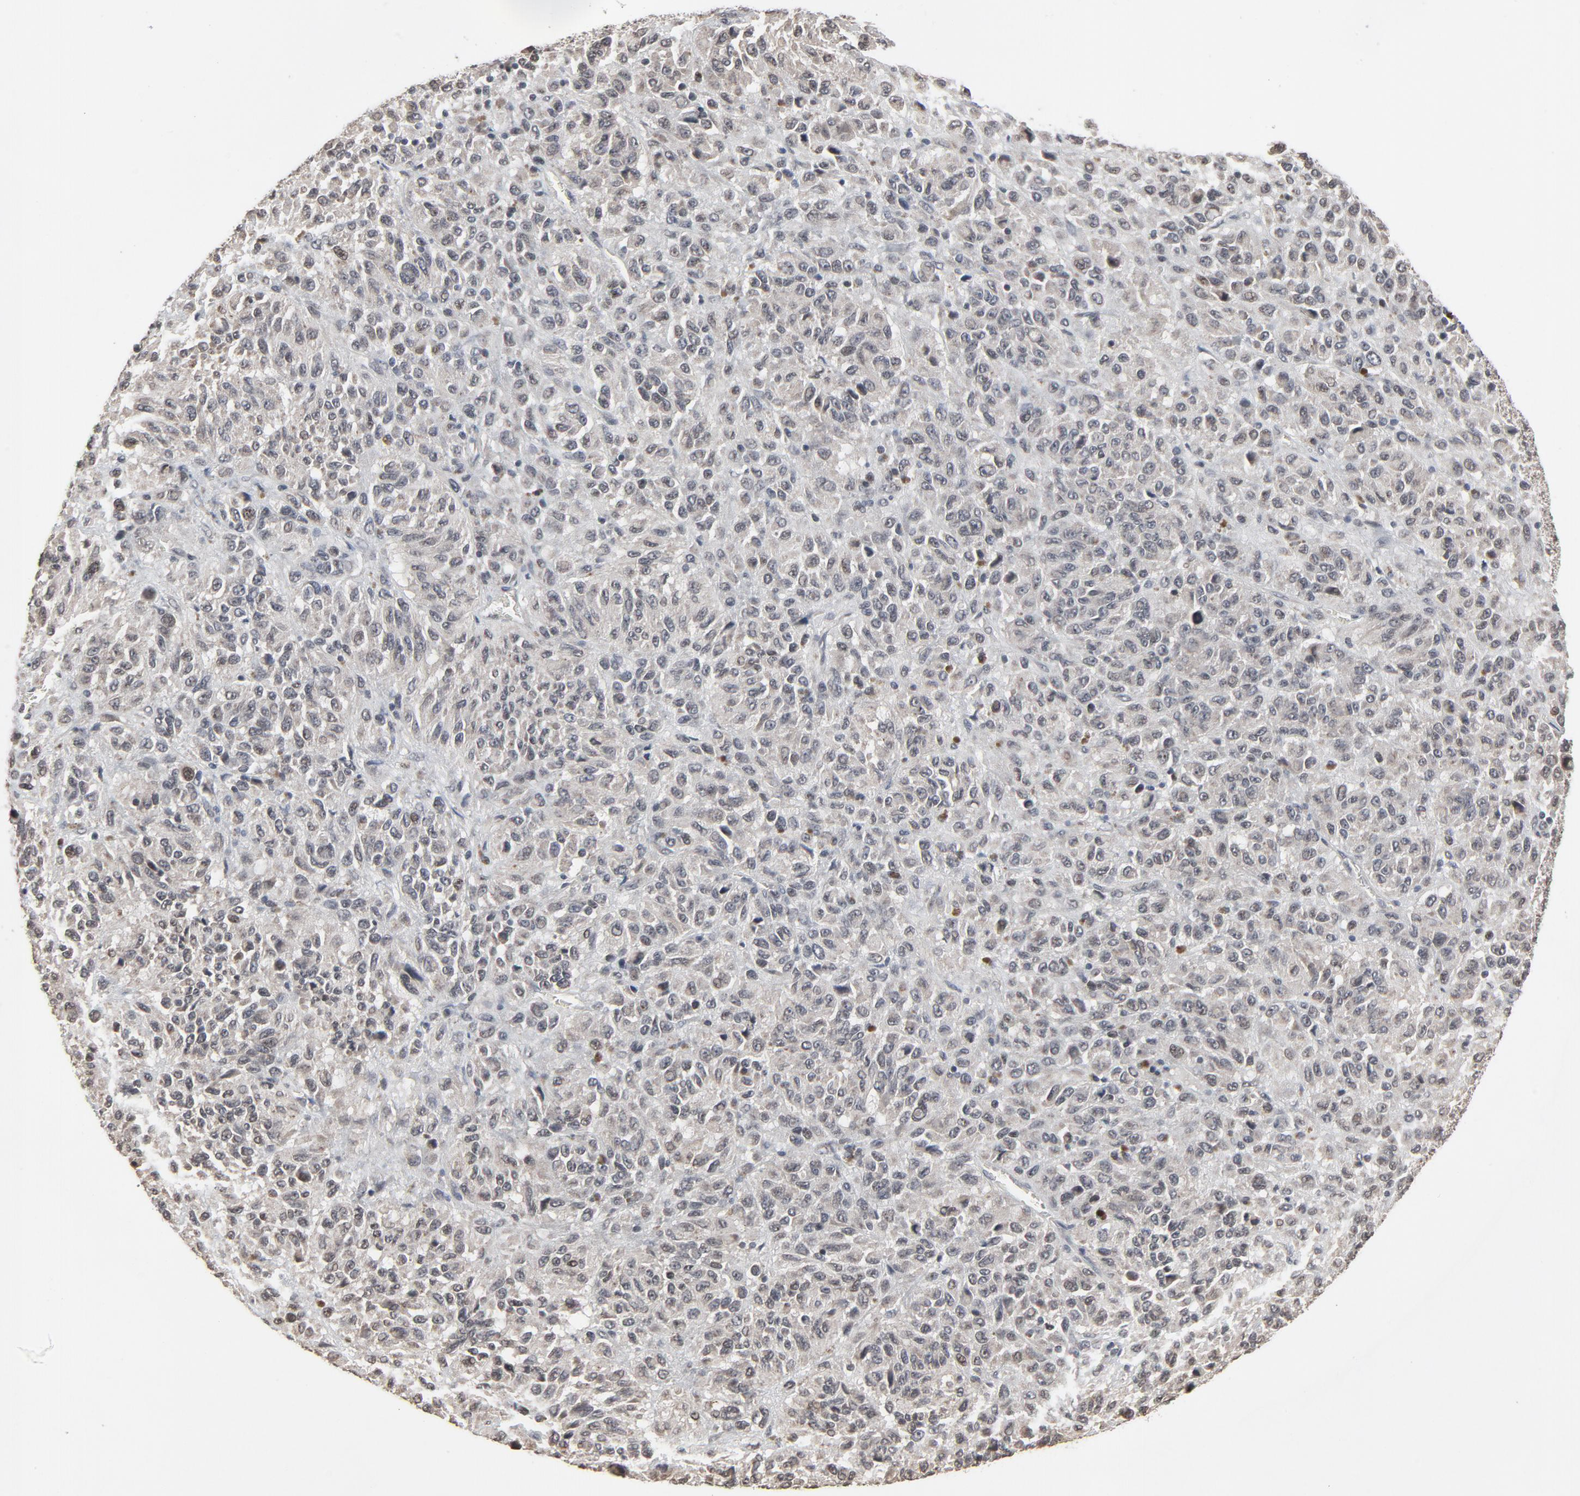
{"staining": {"intensity": "weak", "quantity": "<25%", "location": "cytoplasmic/membranous,nuclear"}, "tissue": "melanoma", "cell_type": "Tumor cells", "image_type": "cancer", "snomed": [{"axis": "morphology", "description": "Malignant melanoma, Metastatic site"}, {"axis": "topography", "description": "Lung"}], "caption": "This is a photomicrograph of immunohistochemistry (IHC) staining of melanoma, which shows no positivity in tumor cells.", "gene": "POM121", "patient": {"sex": "male", "age": 64}}